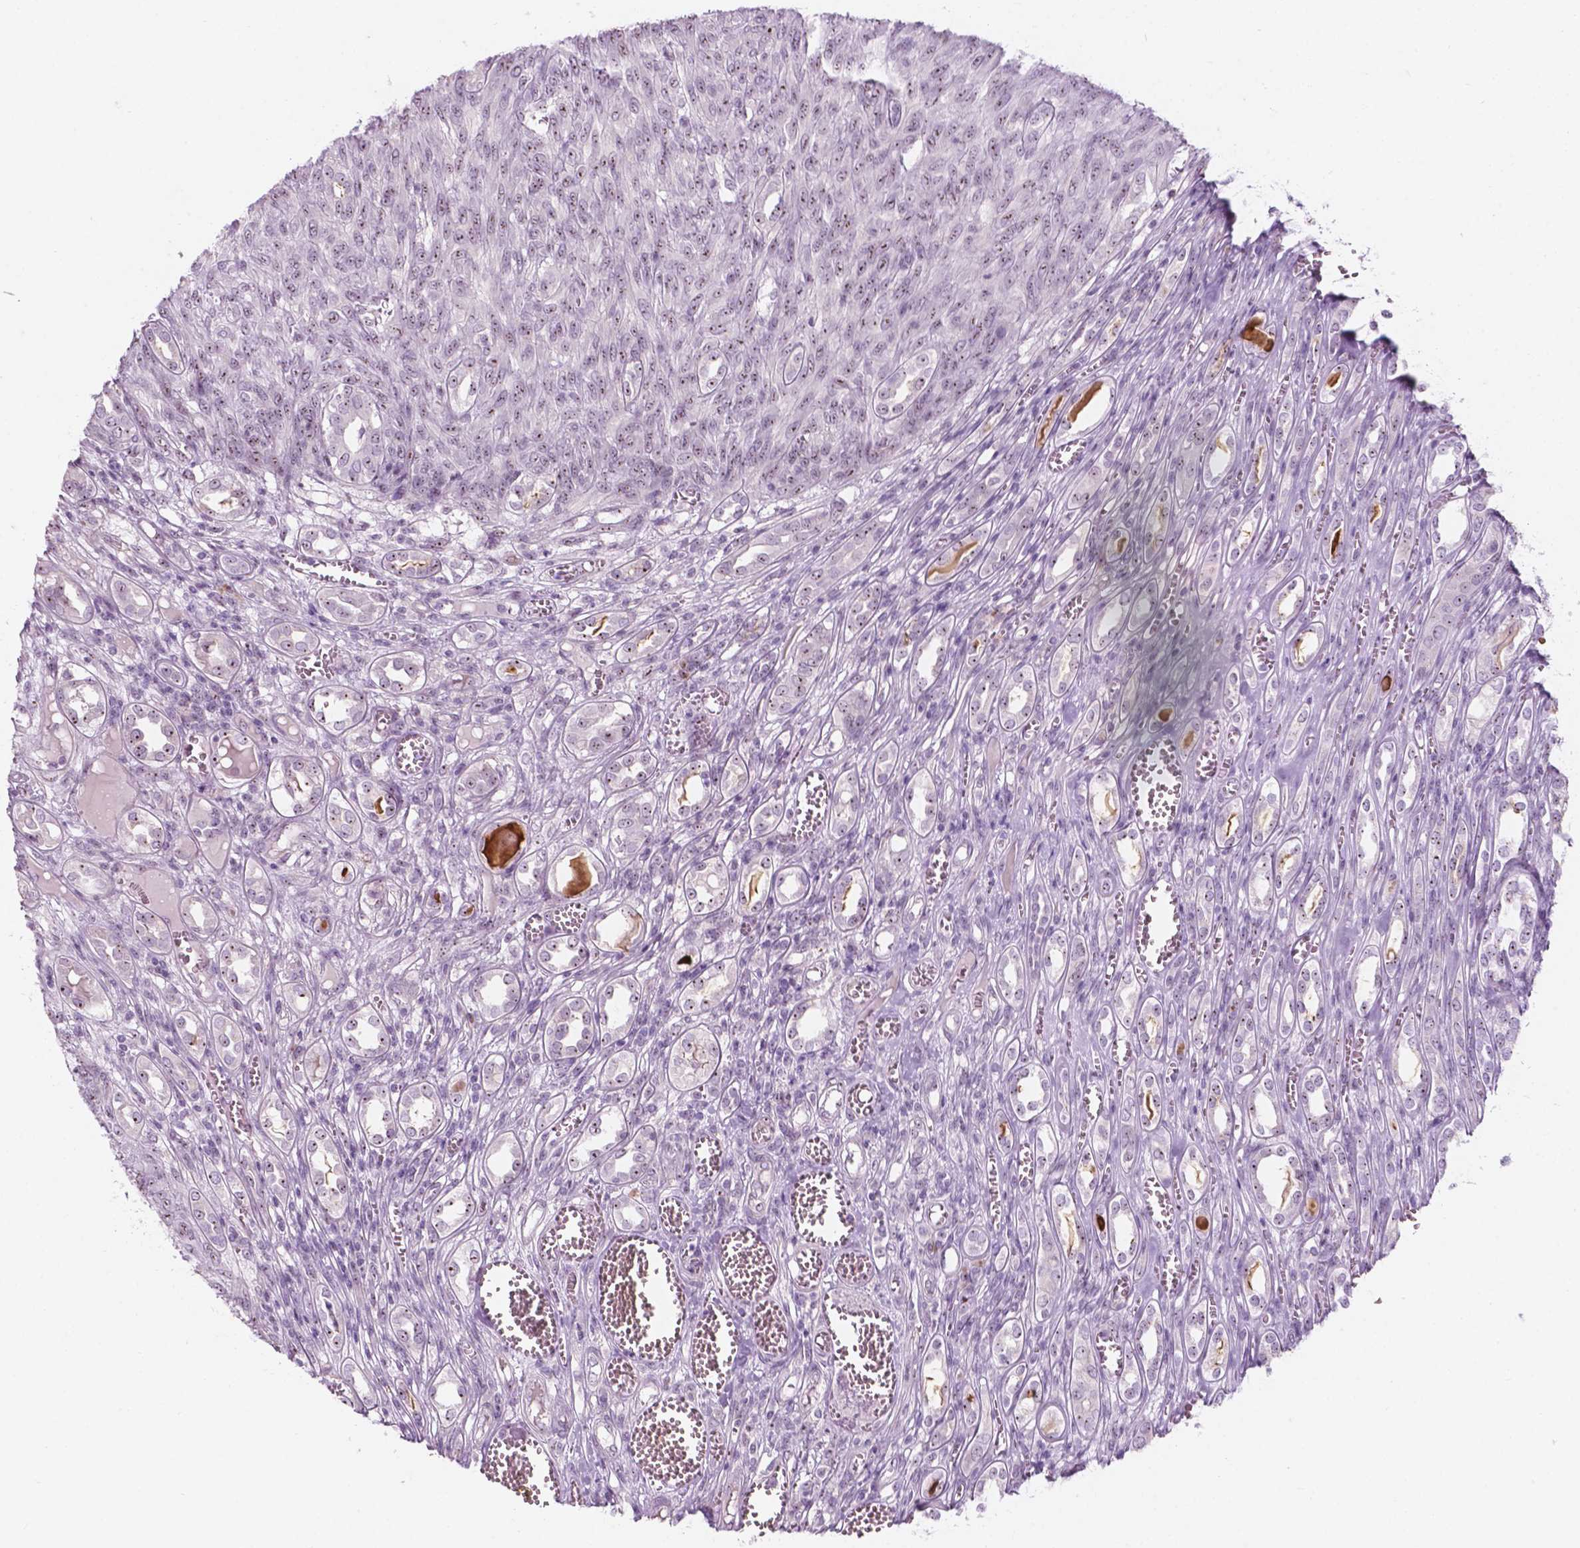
{"staining": {"intensity": "weak", "quantity": "<25%", "location": "nuclear"}, "tissue": "renal cancer", "cell_type": "Tumor cells", "image_type": "cancer", "snomed": [{"axis": "morphology", "description": "Adenocarcinoma, NOS"}, {"axis": "topography", "description": "Kidney"}], "caption": "IHC of renal adenocarcinoma demonstrates no positivity in tumor cells. (DAB immunohistochemistry (IHC) with hematoxylin counter stain).", "gene": "ZNF853", "patient": {"sex": "male", "age": 58}}